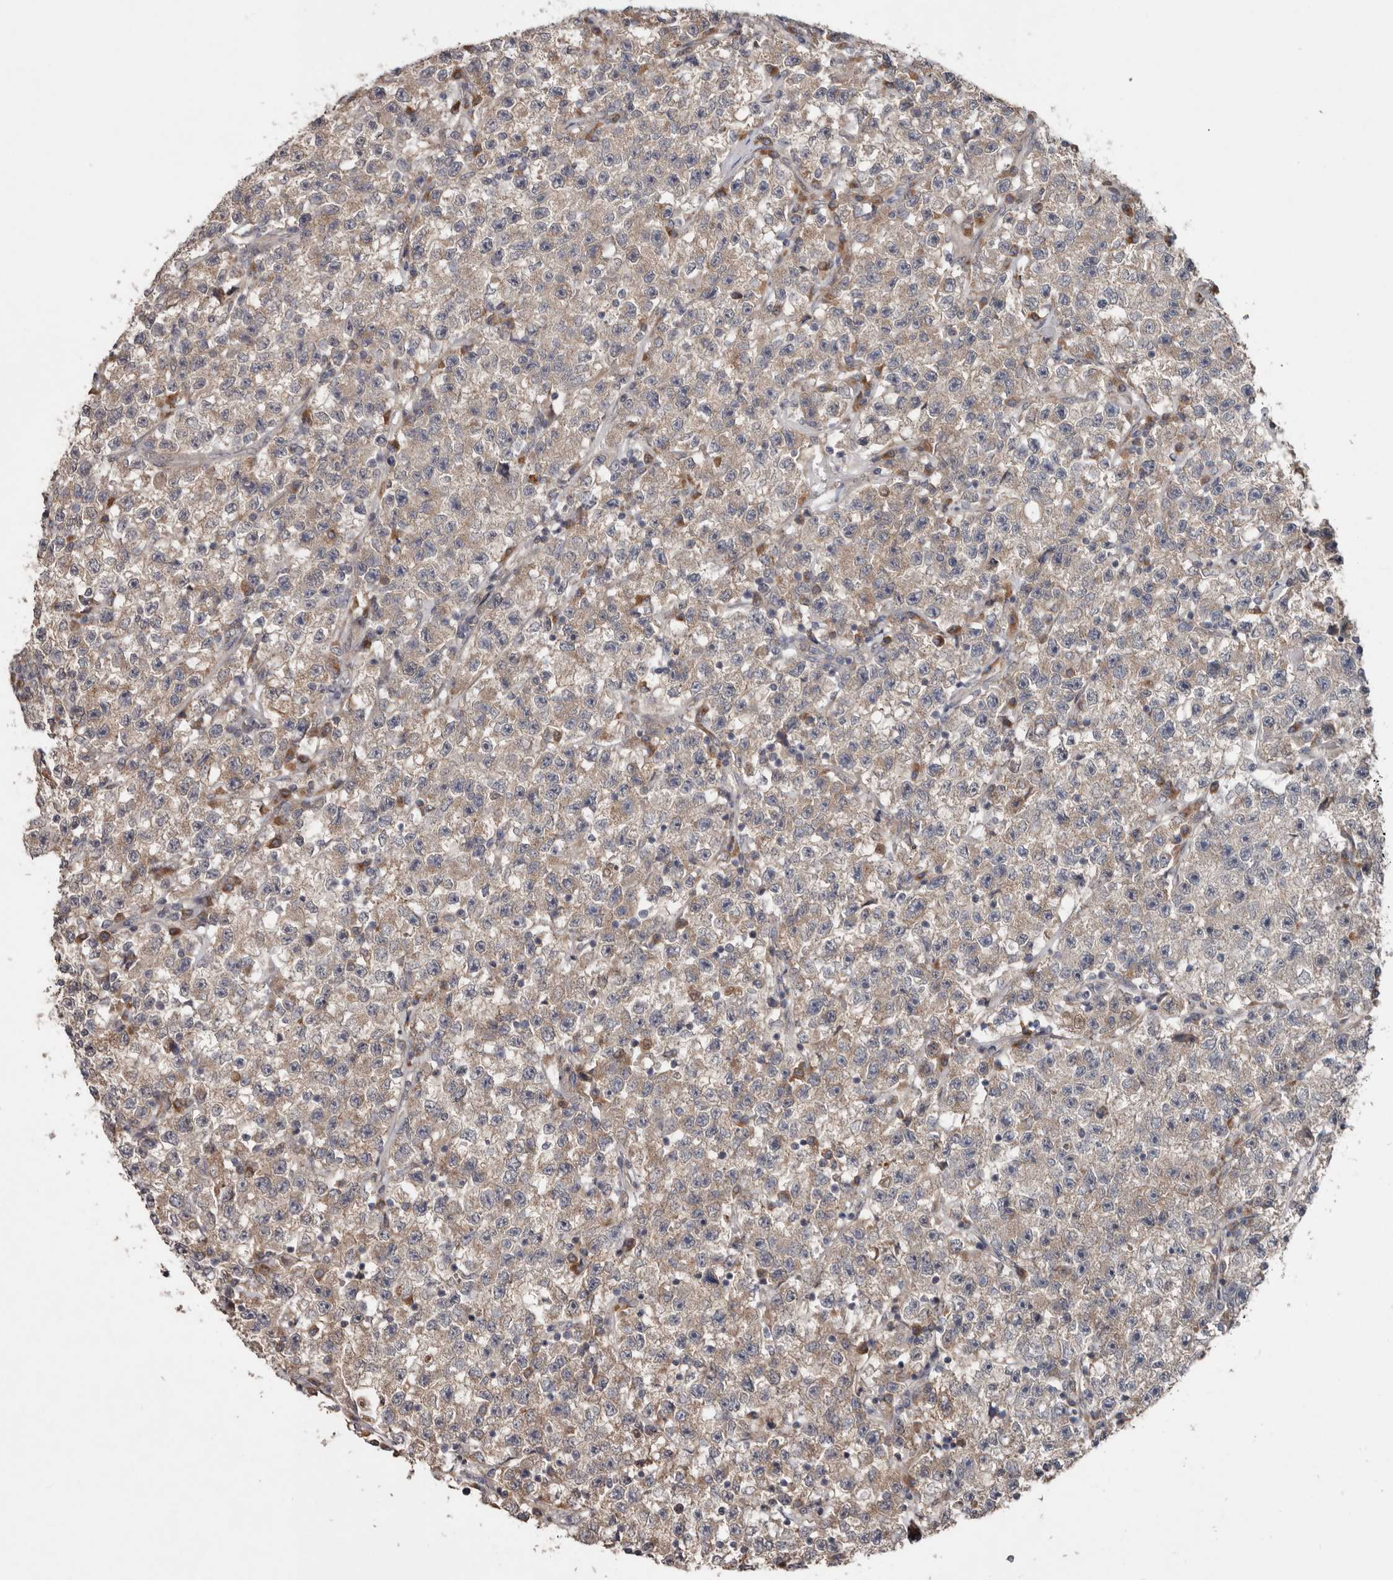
{"staining": {"intensity": "weak", "quantity": "<25%", "location": "cytoplasmic/membranous"}, "tissue": "testis cancer", "cell_type": "Tumor cells", "image_type": "cancer", "snomed": [{"axis": "morphology", "description": "Seminoma, NOS"}, {"axis": "topography", "description": "Testis"}], "caption": "Testis seminoma stained for a protein using immunohistochemistry (IHC) demonstrates no positivity tumor cells.", "gene": "CHML", "patient": {"sex": "male", "age": 22}}